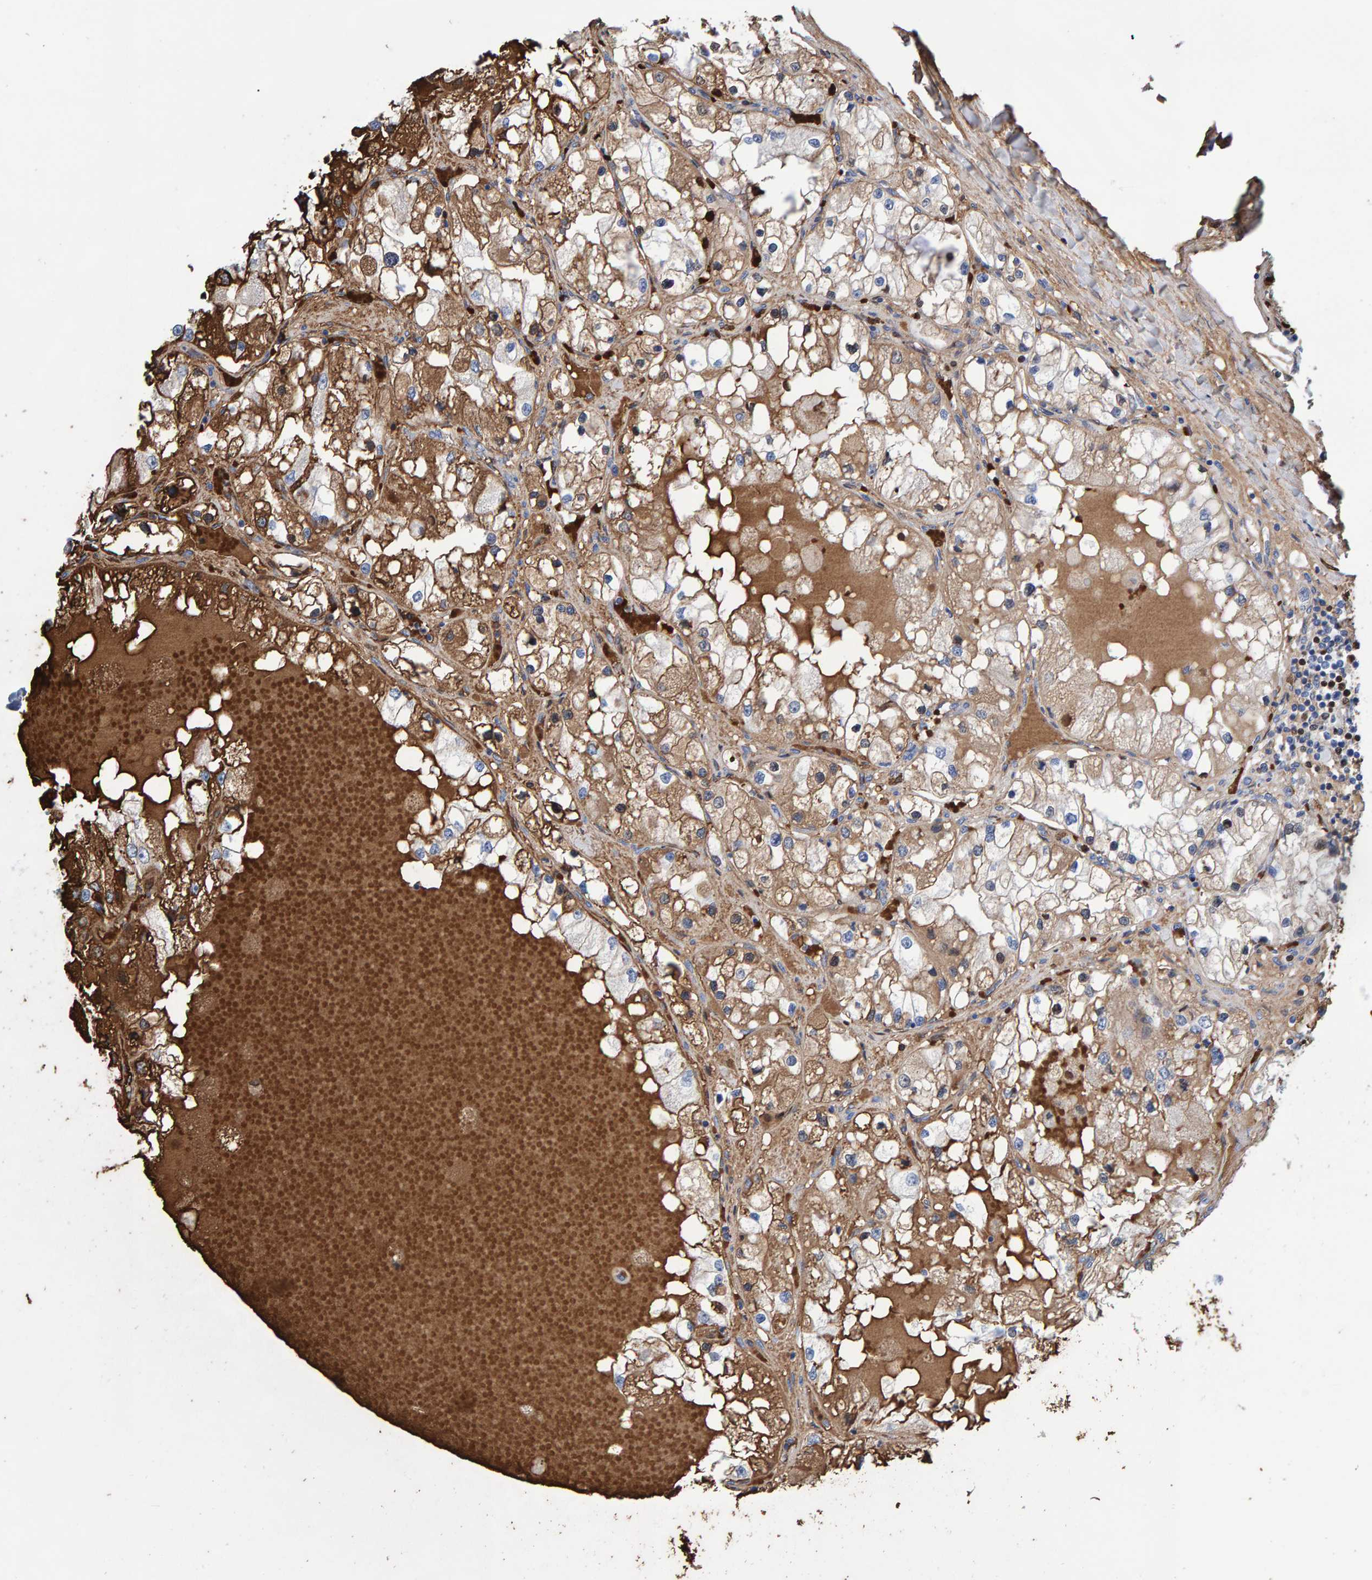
{"staining": {"intensity": "moderate", "quantity": ">75%", "location": "cytoplasmic/membranous"}, "tissue": "renal cancer", "cell_type": "Tumor cells", "image_type": "cancer", "snomed": [{"axis": "morphology", "description": "Adenocarcinoma, NOS"}, {"axis": "topography", "description": "Kidney"}], "caption": "Protein analysis of renal cancer tissue shows moderate cytoplasmic/membranous positivity in approximately >75% of tumor cells.", "gene": "VPS9D1", "patient": {"sex": "male", "age": 68}}